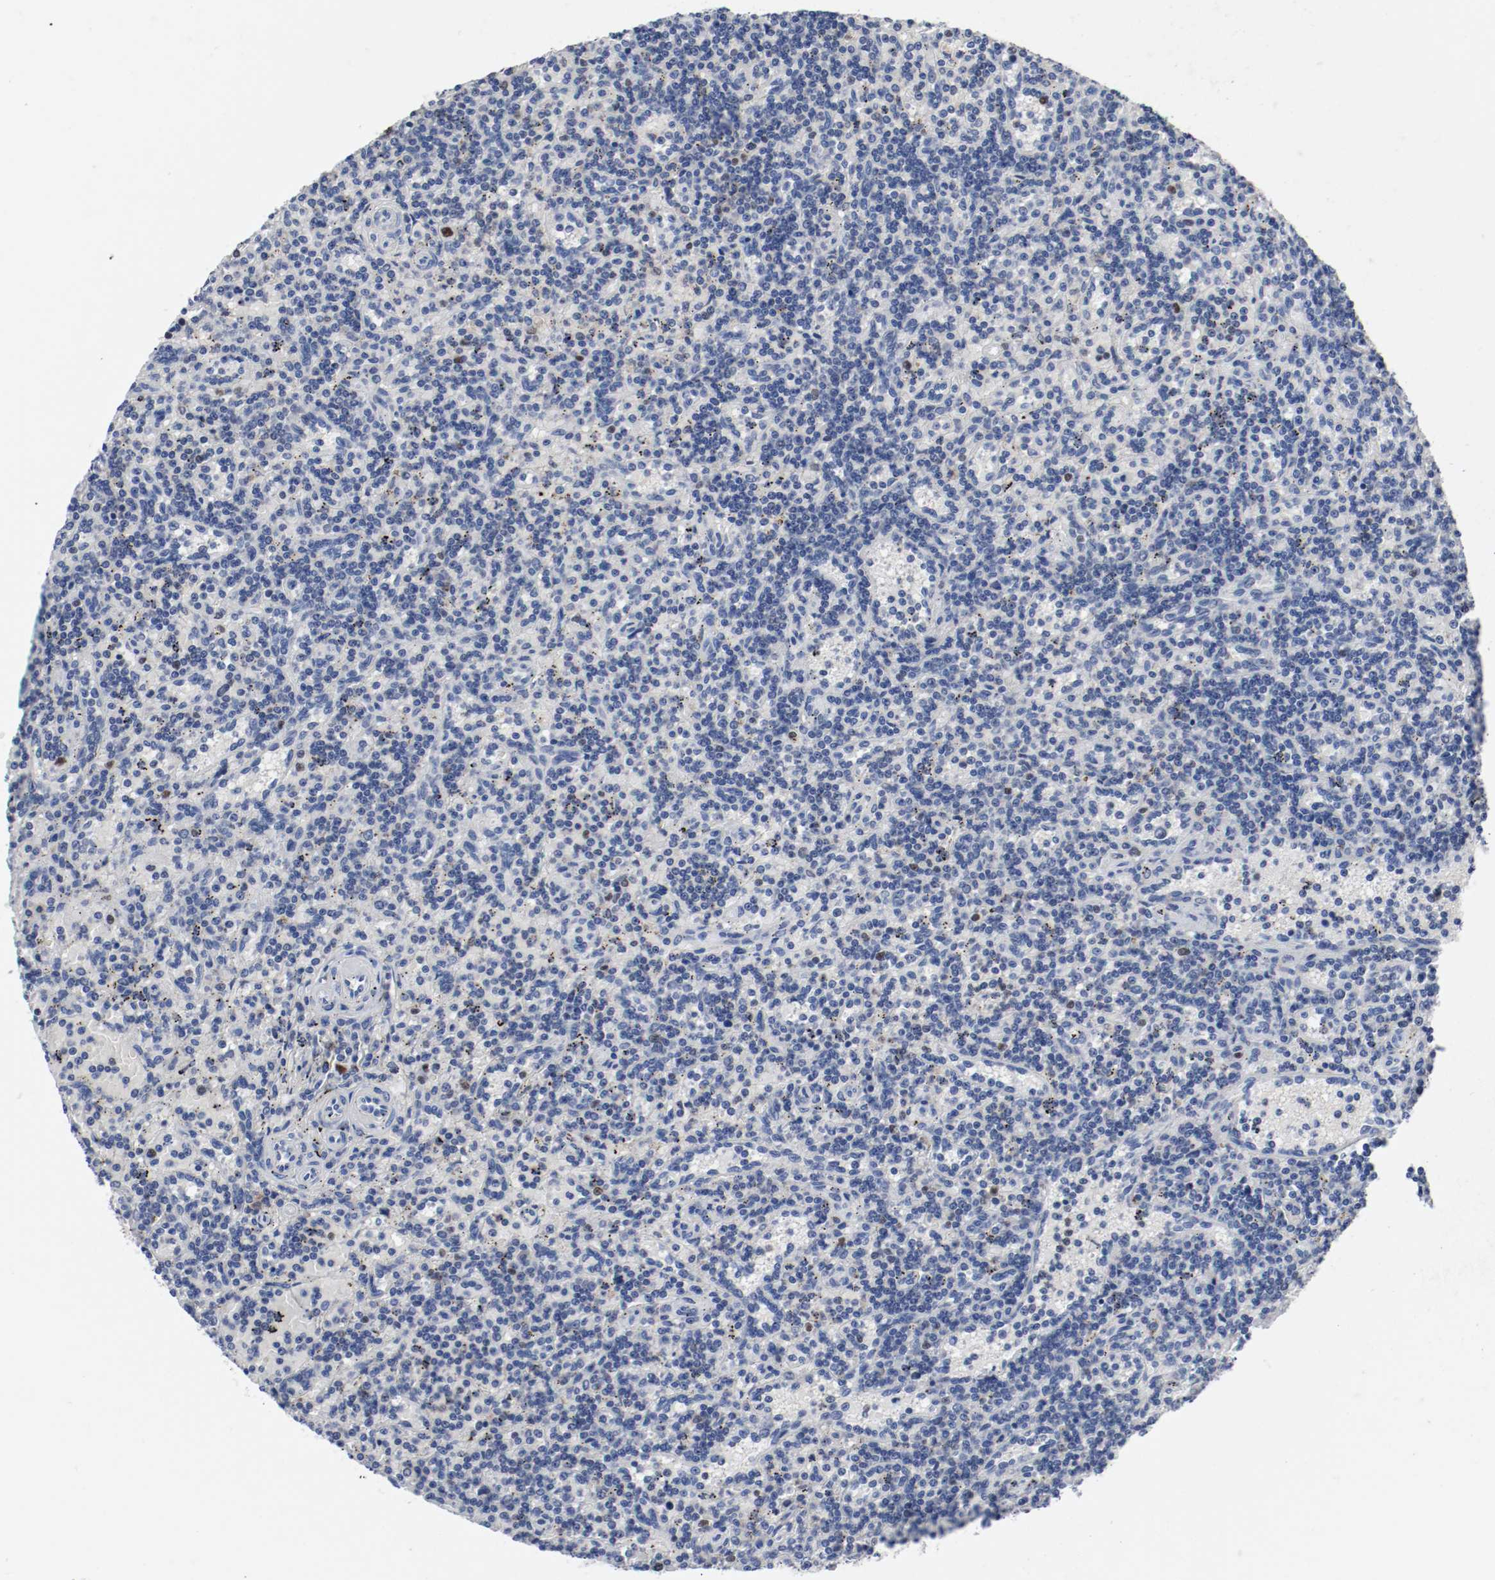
{"staining": {"intensity": "weak", "quantity": "<25%", "location": "nuclear"}, "tissue": "lymphoma", "cell_type": "Tumor cells", "image_type": "cancer", "snomed": [{"axis": "morphology", "description": "Malignant lymphoma, non-Hodgkin's type, Low grade"}, {"axis": "topography", "description": "Spleen"}], "caption": "Immunohistochemical staining of human low-grade malignant lymphoma, non-Hodgkin's type reveals no significant staining in tumor cells.", "gene": "MCM6", "patient": {"sex": "male", "age": 73}}